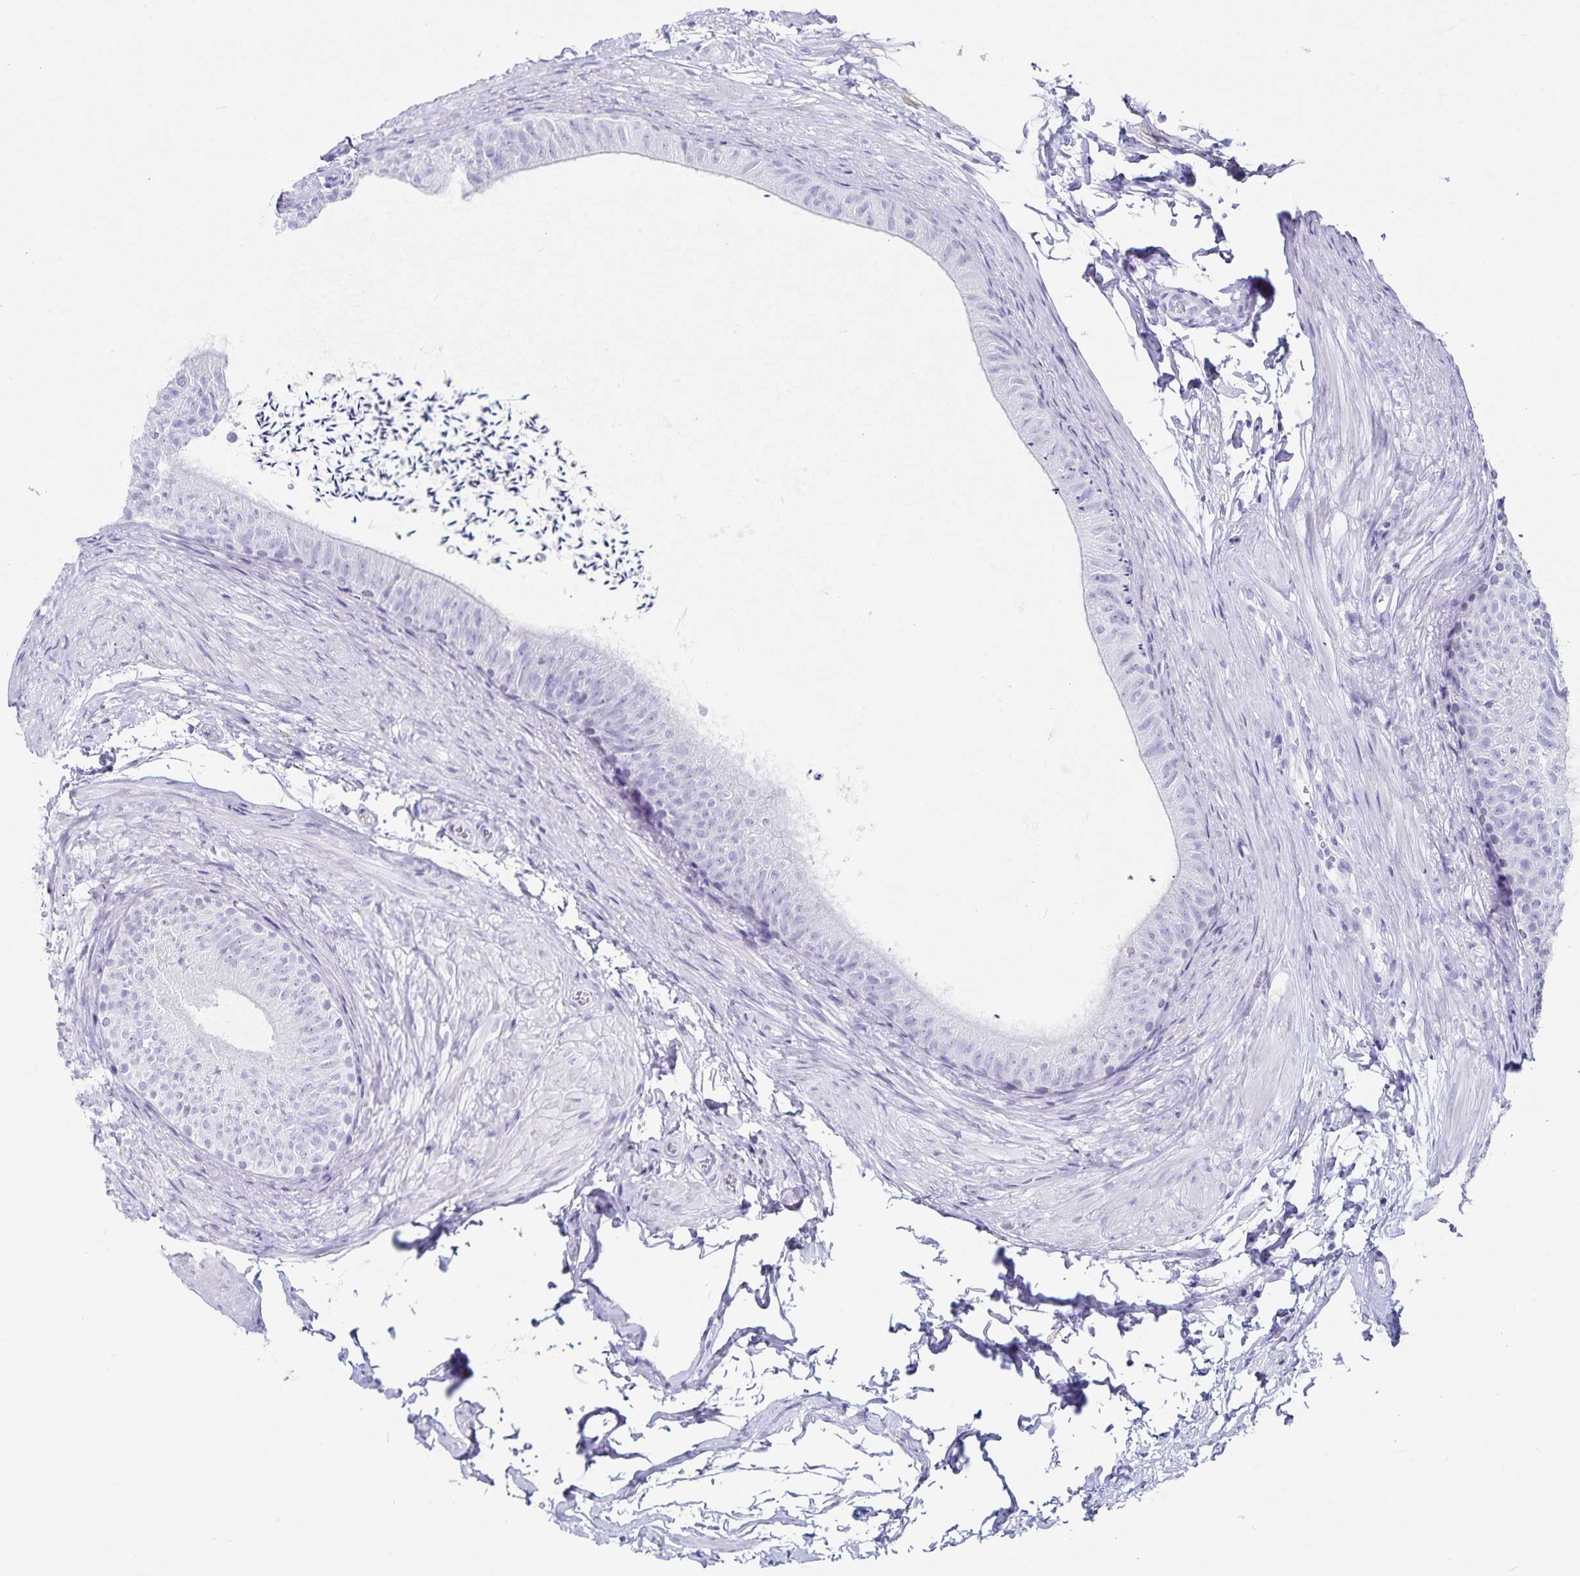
{"staining": {"intensity": "negative", "quantity": "none", "location": "none"}, "tissue": "epididymis", "cell_type": "Glandular cells", "image_type": "normal", "snomed": [{"axis": "morphology", "description": "Normal tissue, NOS"}, {"axis": "topography", "description": "Epididymis, spermatic cord, NOS"}, {"axis": "topography", "description": "Epididymis"}, {"axis": "topography", "description": "Peripheral nerve tissue"}], "caption": "Immunohistochemistry (IHC) of benign human epididymis displays no staining in glandular cells.", "gene": "C19orf73", "patient": {"sex": "male", "age": 29}}